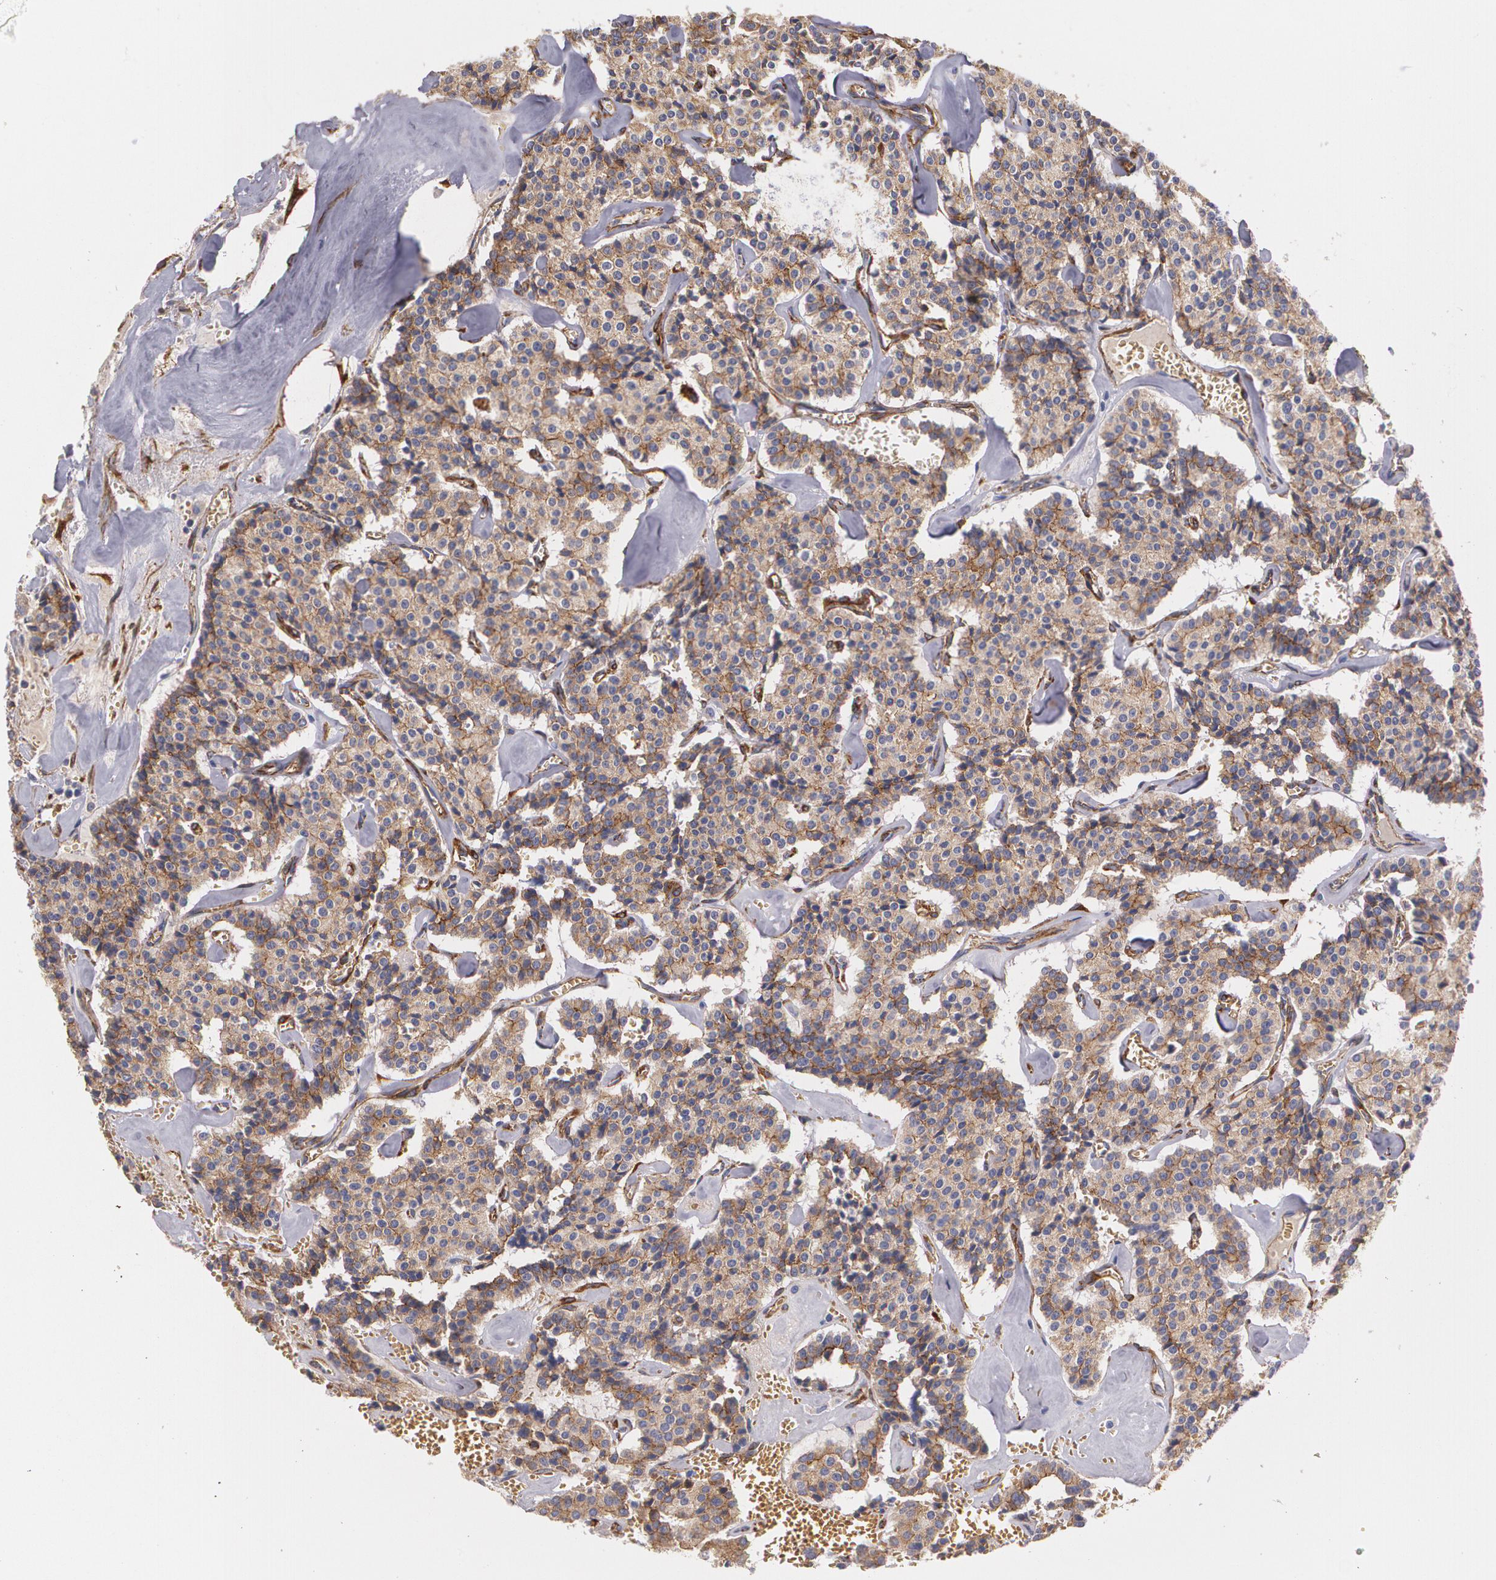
{"staining": {"intensity": "moderate", "quantity": ">75%", "location": "cytoplasmic/membranous"}, "tissue": "carcinoid", "cell_type": "Tumor cells", "image_type": "cancer", "snomed": [{"axis": "morphology", "description": "Carcinoid, malignant, NOS"}, {"axis": "topography", "description": "Bronchus"}], "caption": "The photomicrograph demonstrates immunohistochemical staining of carcinoid. There is moderate cytoplasmic/membranous staining is present in approximately >75% of tumor cells.", "gene": "TJP1", "patient": {"sex": "male", "age": 55}}